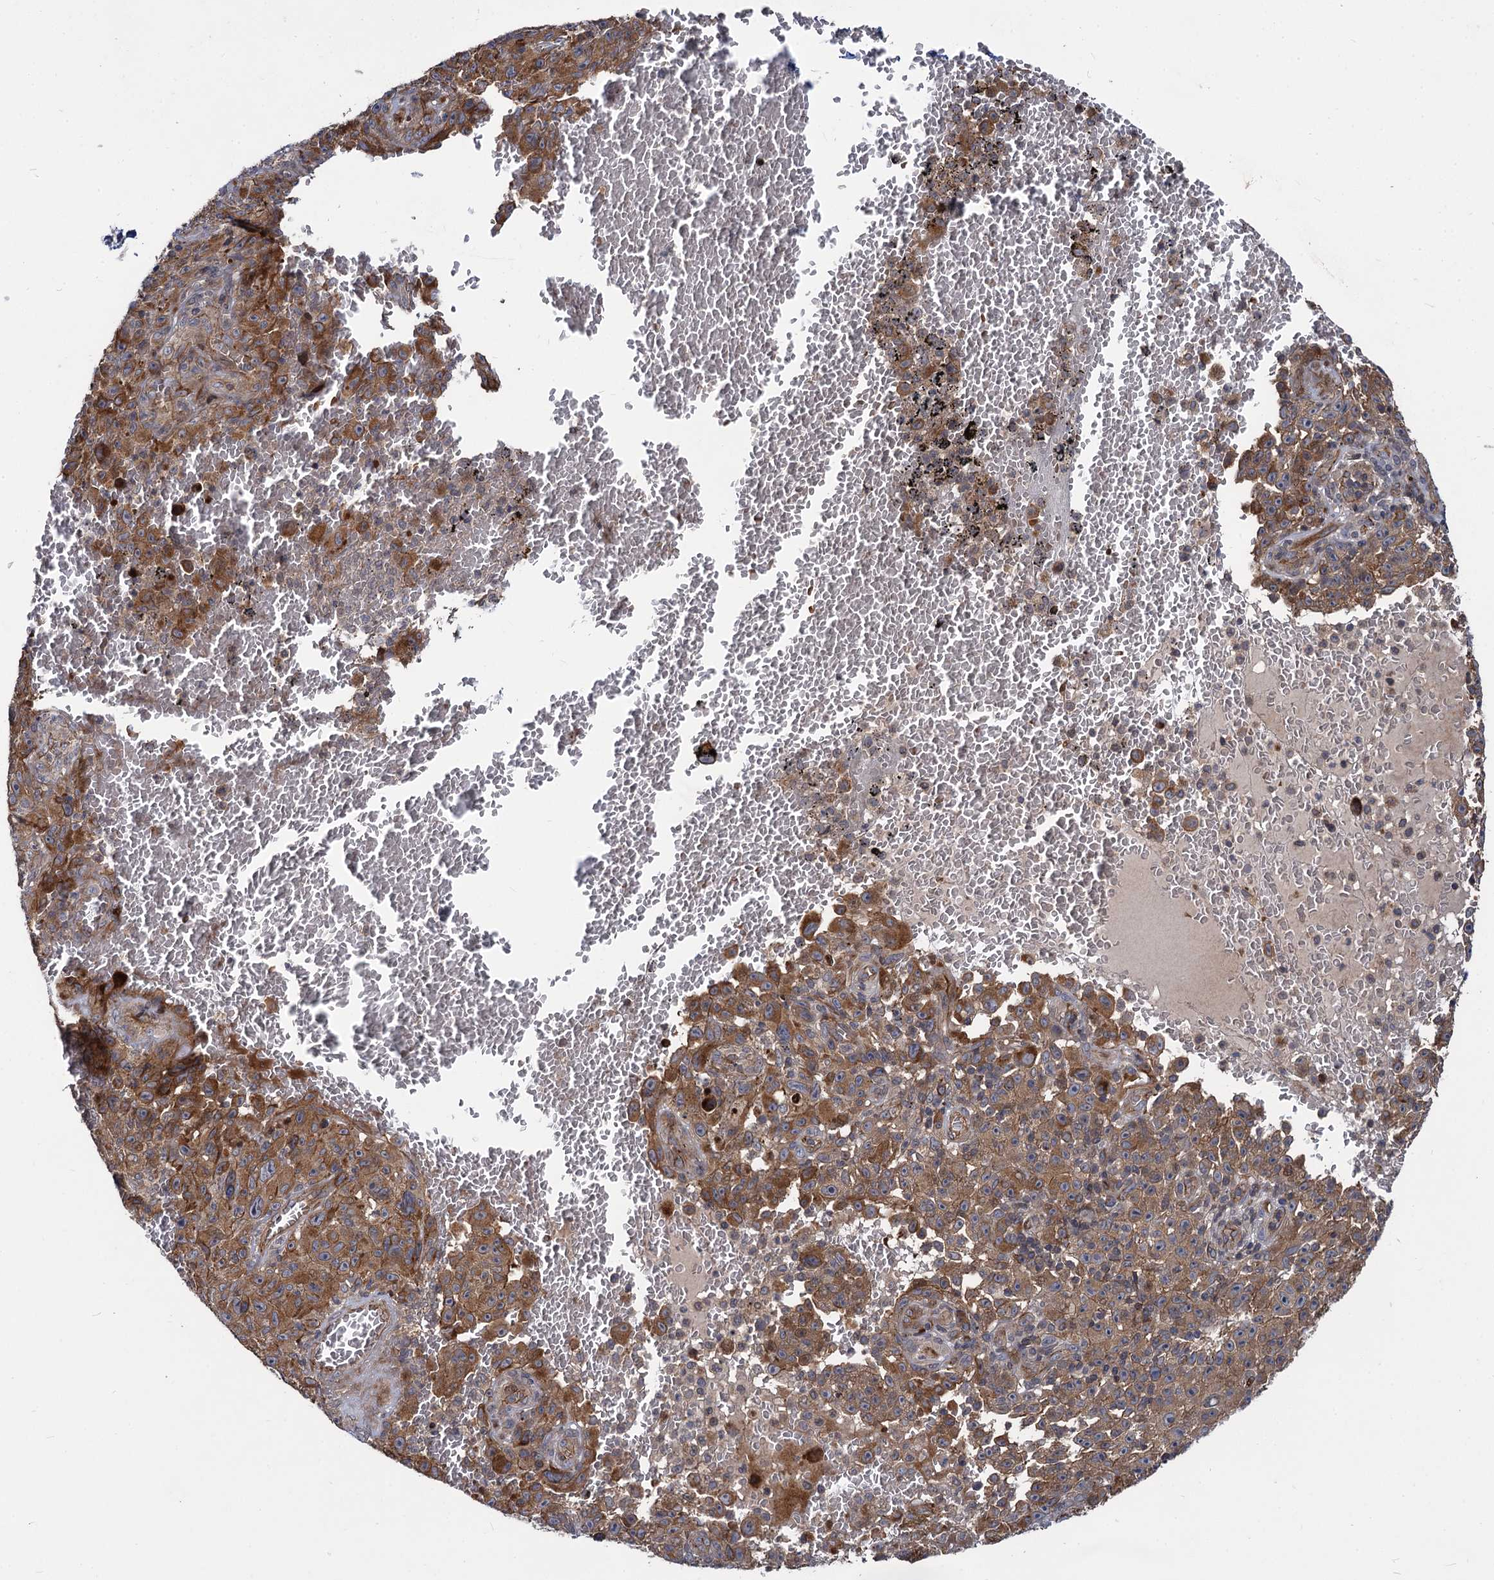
{"staining": {"intensity": "moderate", "quantity": ">75%", "location": "cytoplasmic/membranous"}, "tissue": "melanoma", "cell_type": "Tumor cells", "image_type": "cancer", "snomed": [{"axis": "morphology", "description": "Malignant melanoma, NOS"}, {"axis": "topography", "description": "Skin"}], "caption": "Immunohistochemistry (IHC) staining of melanoma, which reveals medium levels of moderate cytoplasmic/membranous expression in about >75% of tumor cells indicating moderate cytoplasmic/membranous protein positivity. The staining was performed using DAB (brown) for protein detection and nuclei were counterstained in hematoxylin (blue).", "gene": "KXD1", "patient": {"sex": "female", "age": 82}}